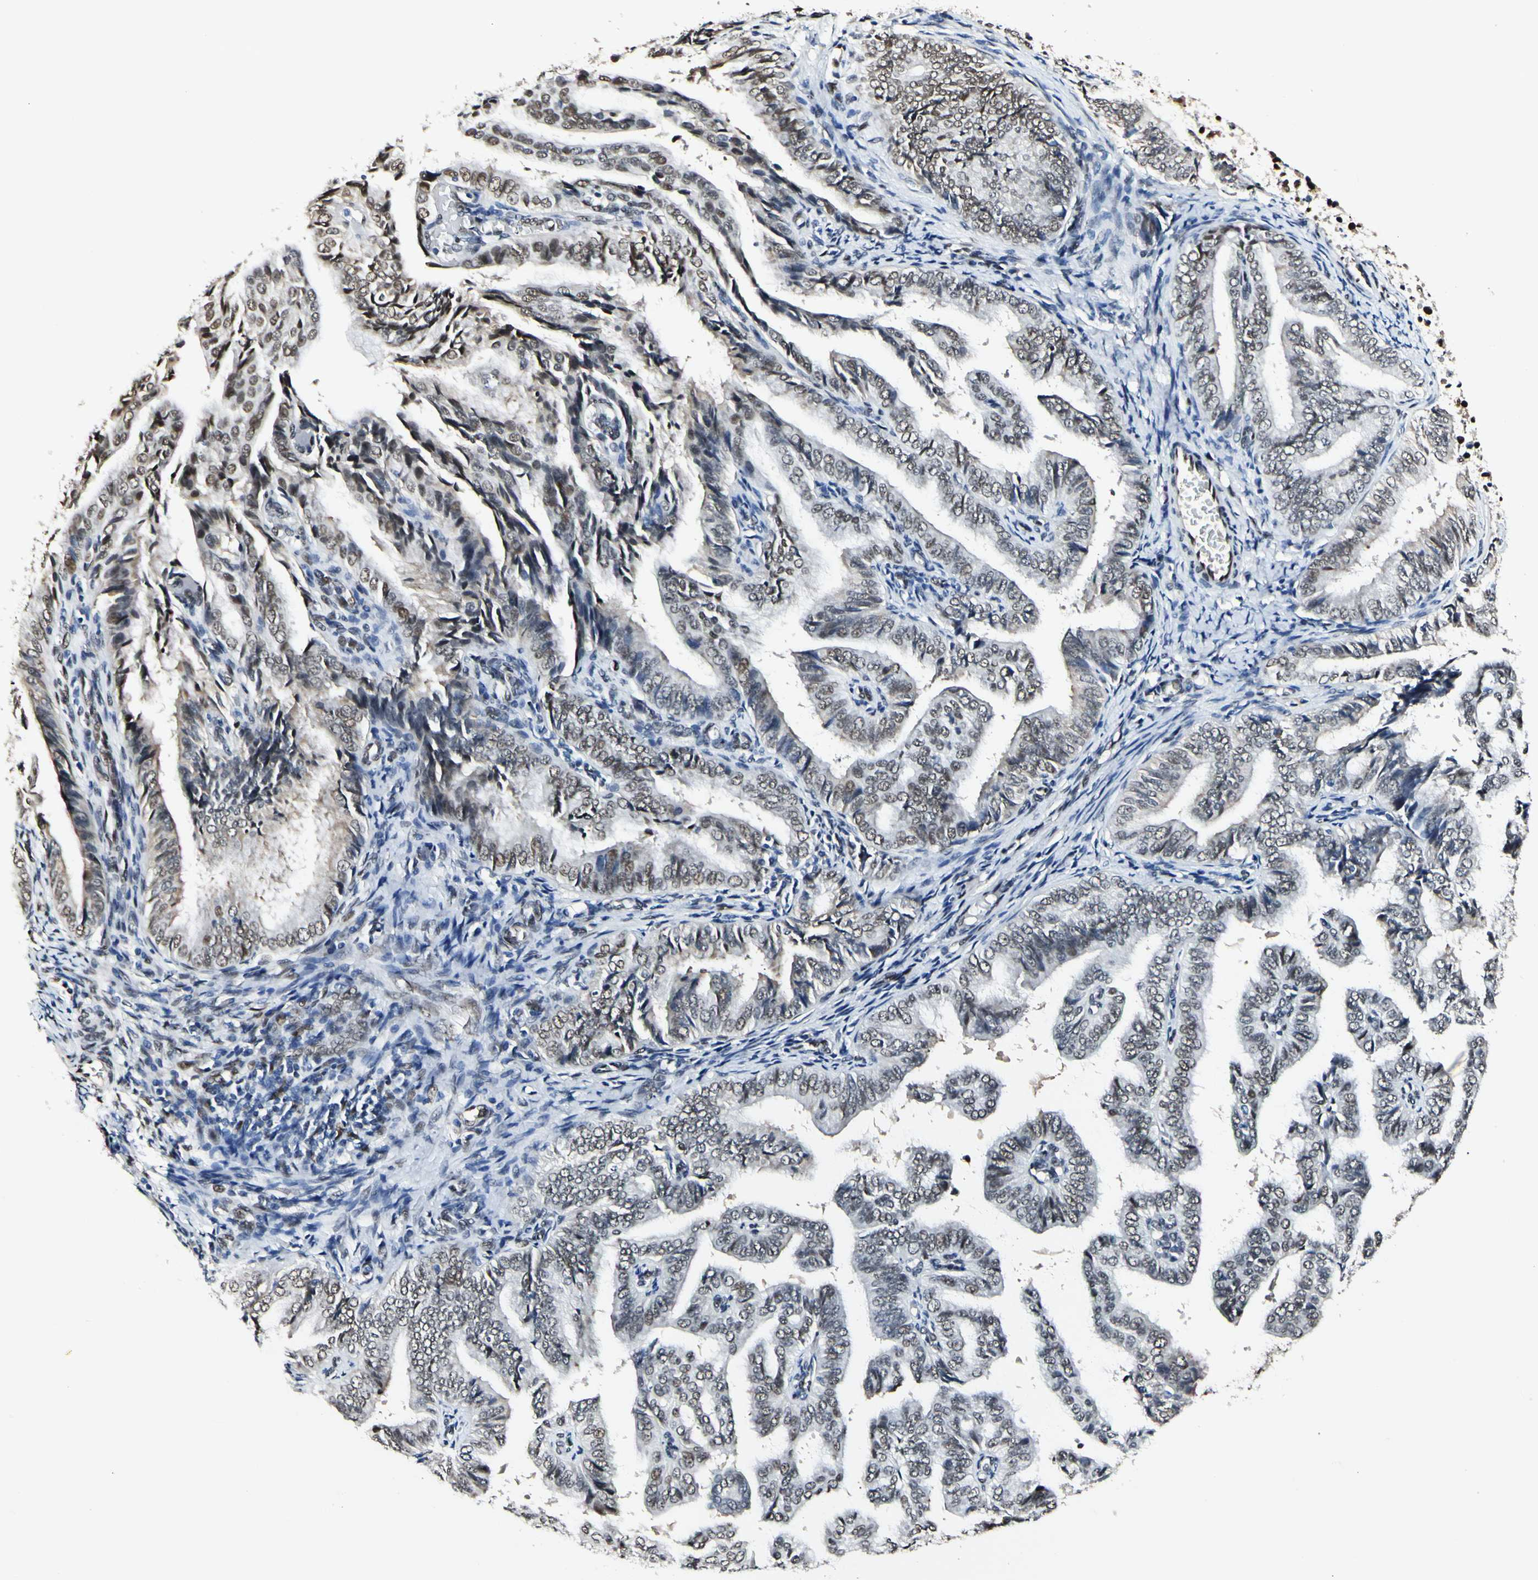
{"staining": {"intensity": "weak", "quantity": ">75%", "location": "nuclear"}, "tissue": "endometrial cancer", "cell_type": "Tumor cells", "image_type": "cancer", "snomed": [{"axis": "morphology", "description": "Adenocarcinoma, NOS"}, {"axis": "topography", "description": "Endometrium"}], "caption": "Immunohistochemical staining of human endometrial cancer (adenocarcinoma) reveals low levels of weak nuclear positivity in approximately >75% of tumor cells. The staining was performed using DAB to visualize the protein expression in brown, while the nuclei were stained in blue with hematoxylin (Magnification: 20x).", "gene": "NFIA", "patient": {"sex": "female", "age": 58}}